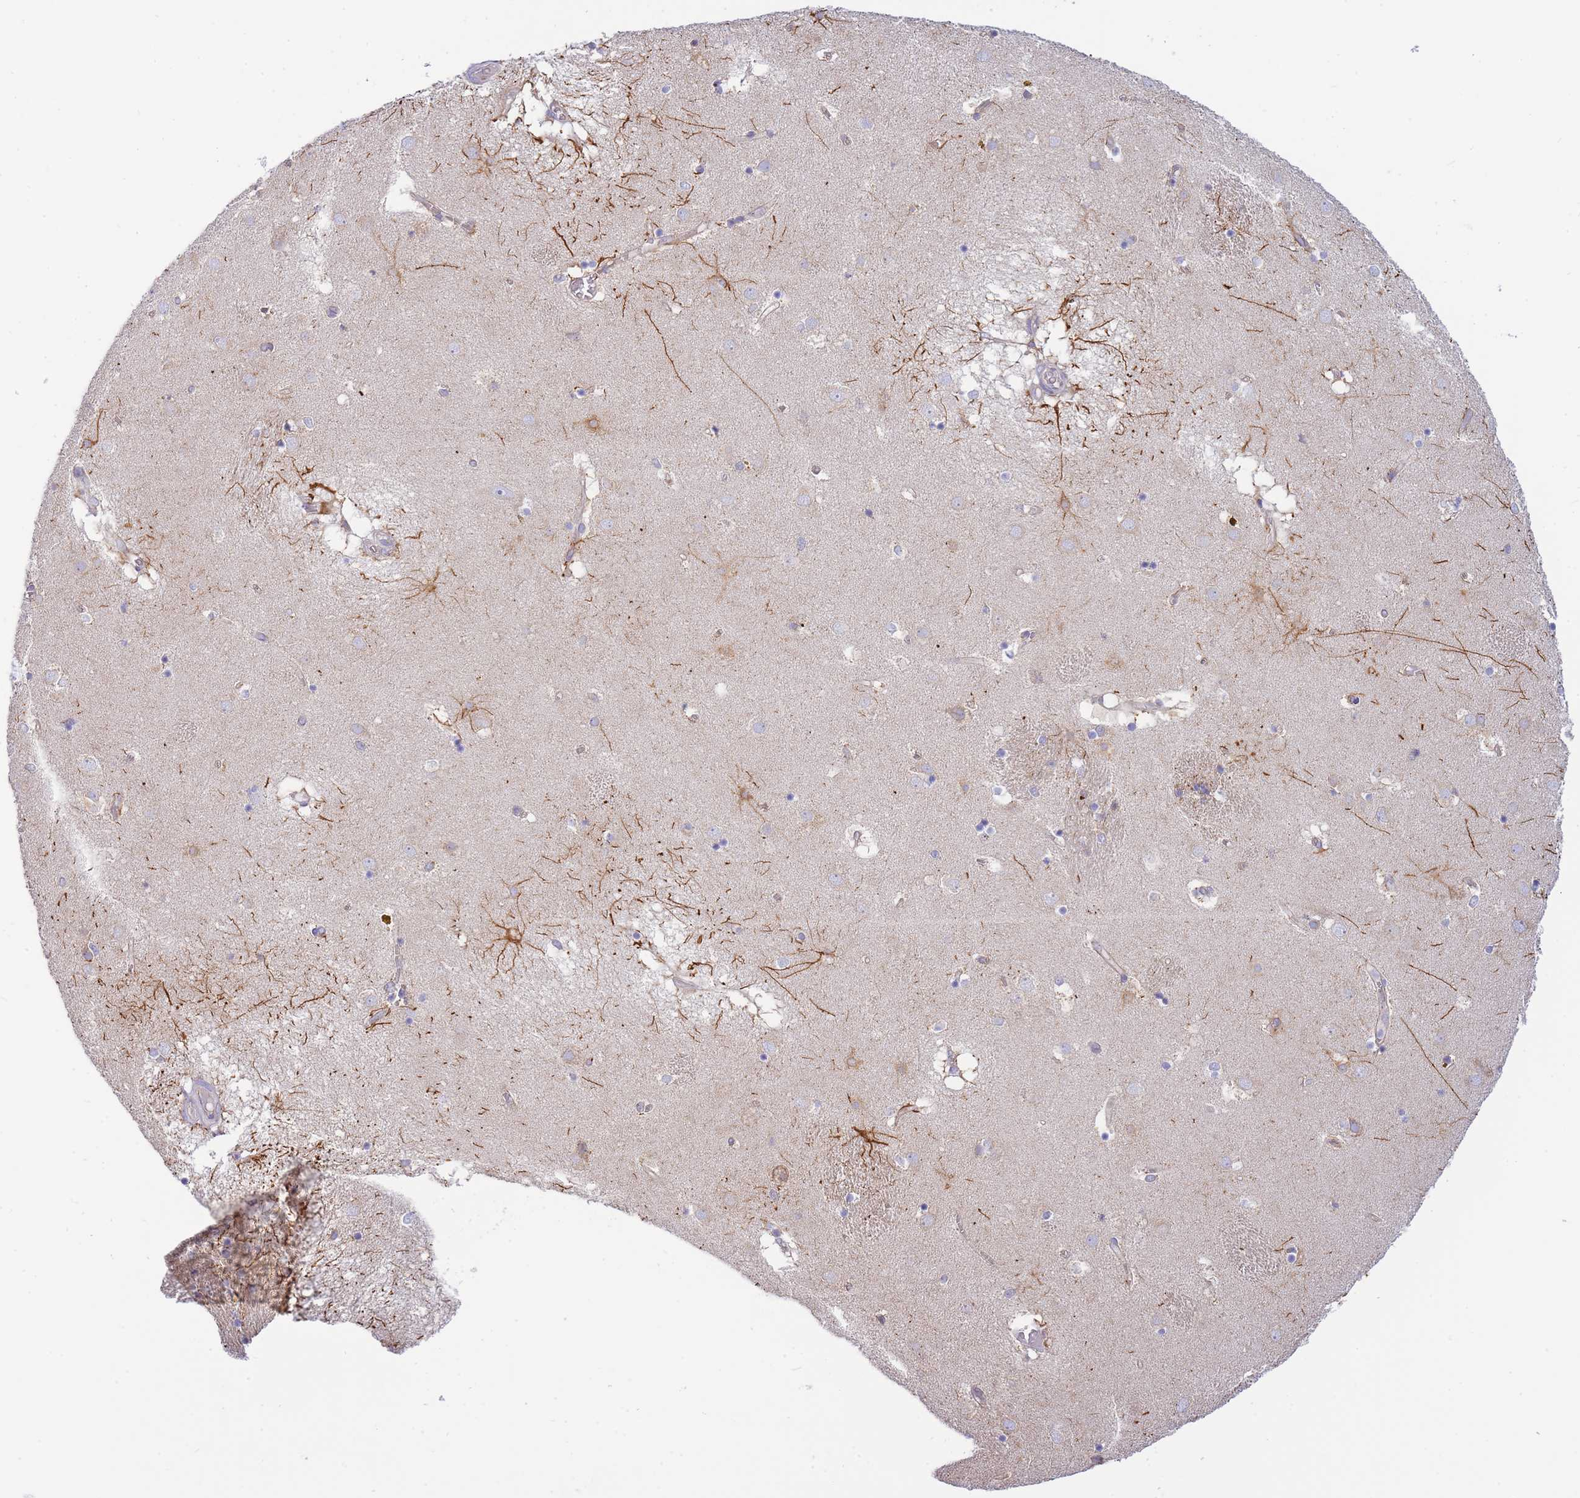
{"staining": {"intensity": "moderate", "quantity": "<25%", "location": "cytoplasmic/membranous"}, "tissue": "caudate", "cell_type": "Glial cells", "image_type": "normal", "snomed": [{"axis": "morphology", "description": "Normal tissue, NOS"}, {"axis": "topography", "description": "Lateral ventricle wall"}], "caption": "DAB immunohistochemical staining of unremarkable human caudate displays moderate cytoplasmic/membranous protein staining in approximately <25% of glial cells. The protein of interest is stained brown, and the nuclei are stained in blue (DAB (3,3'-diaminobenzidine) IHC with brightfield microscopy, high magnification).", "gene": "SH2B2", "patient": {"sex": "male", "age": 70}}